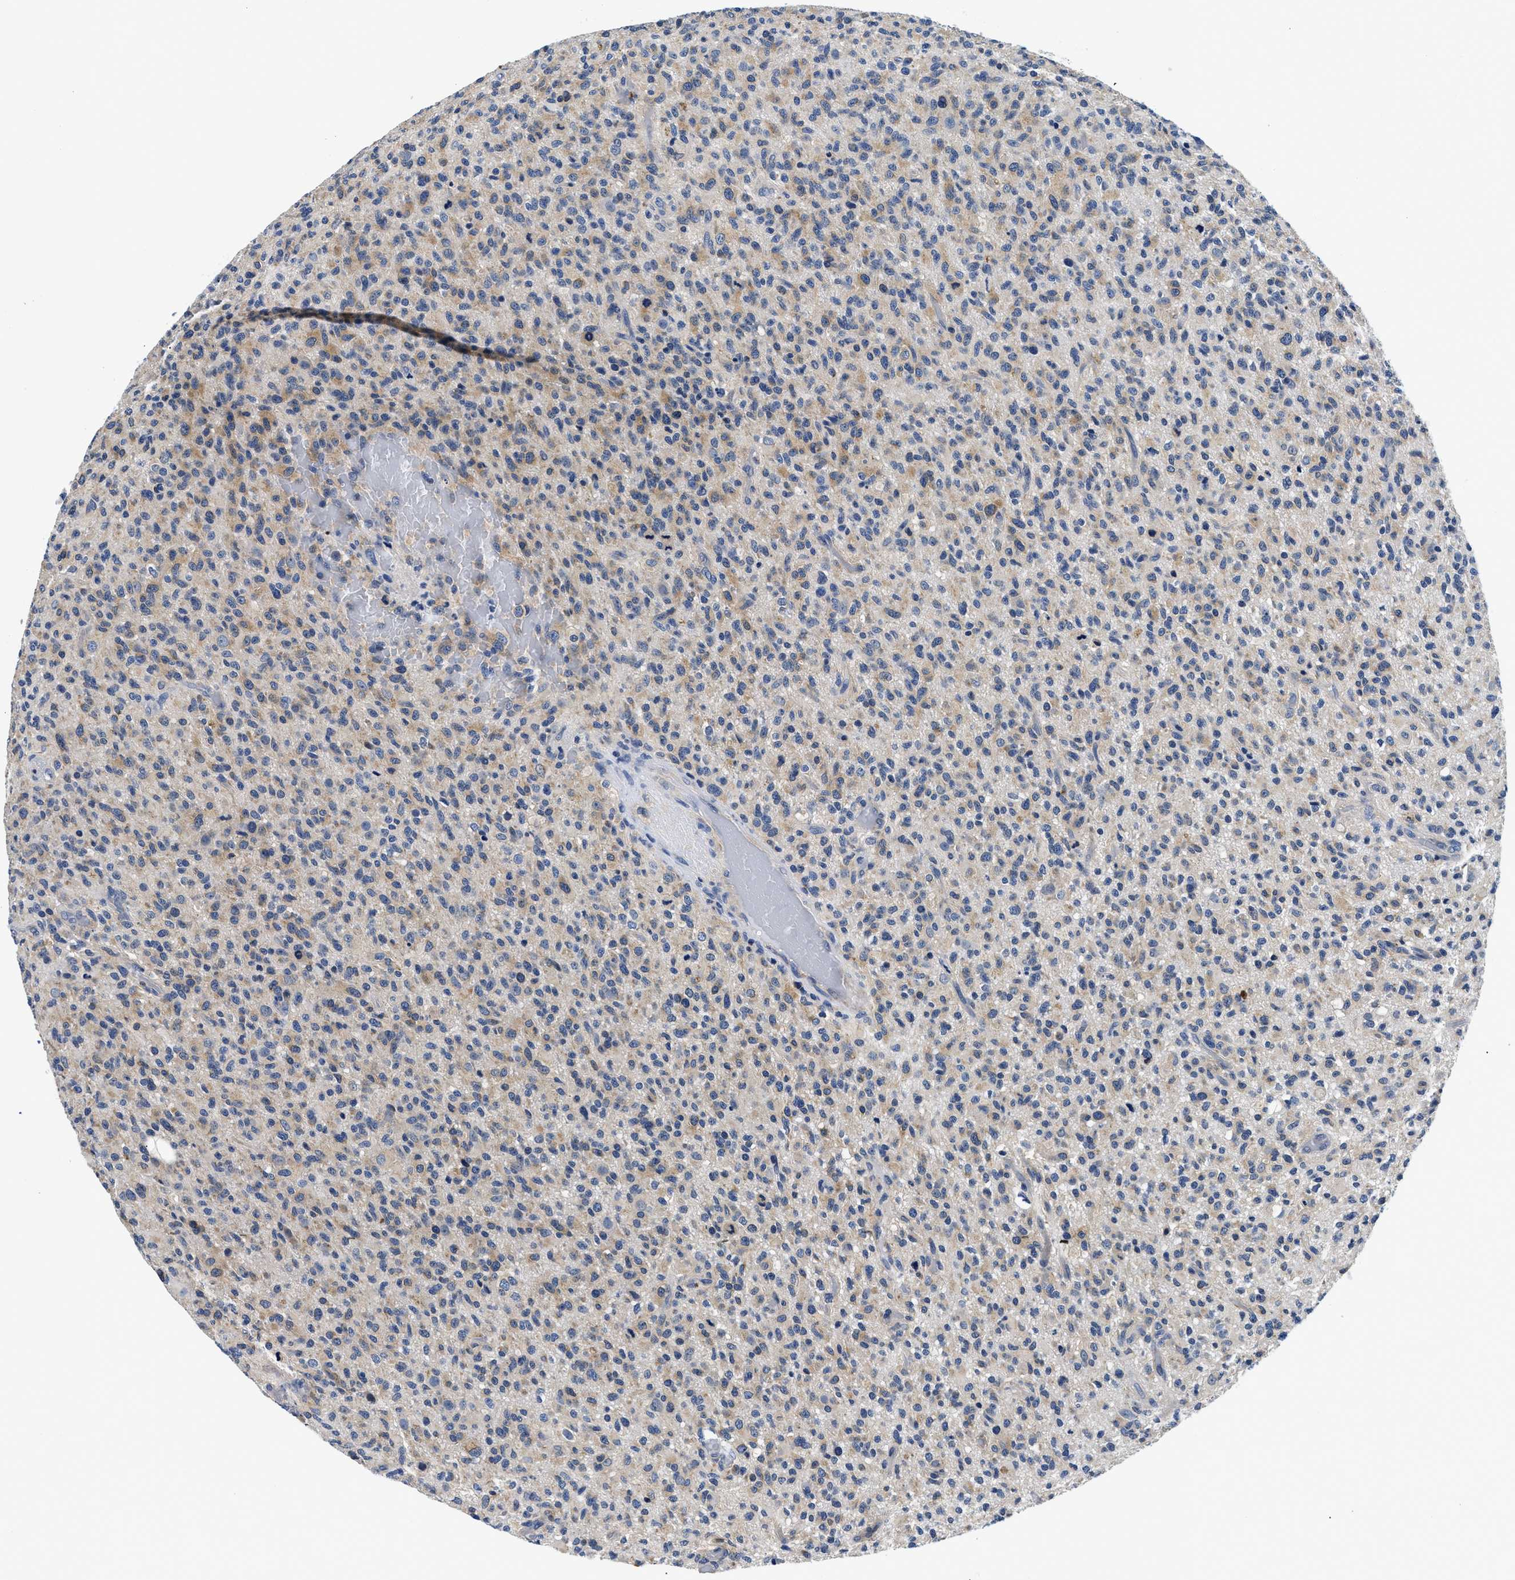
{"staining": {"intensity": "weak", "quantity": ">75%", "location": "cytoplasmic/membranous"}, "tissue": "glioma", "cell_type": "Tumor cells", "image_type": "cancer", "snomed": [{"axis": "morphology", "description": "Glioma, malignant, High grade"}, {"axis": "topography", "description": "Brain"}], "caption": "A high-resolution image shows immunohistochemistry staining of malignant high-grade glioma, which exhibits weak cytoplasmic/membranous positivity in approximately >75% of tumor cells.", "gene": "MEA1", "patient": {"sex": "male", "age": 71}}